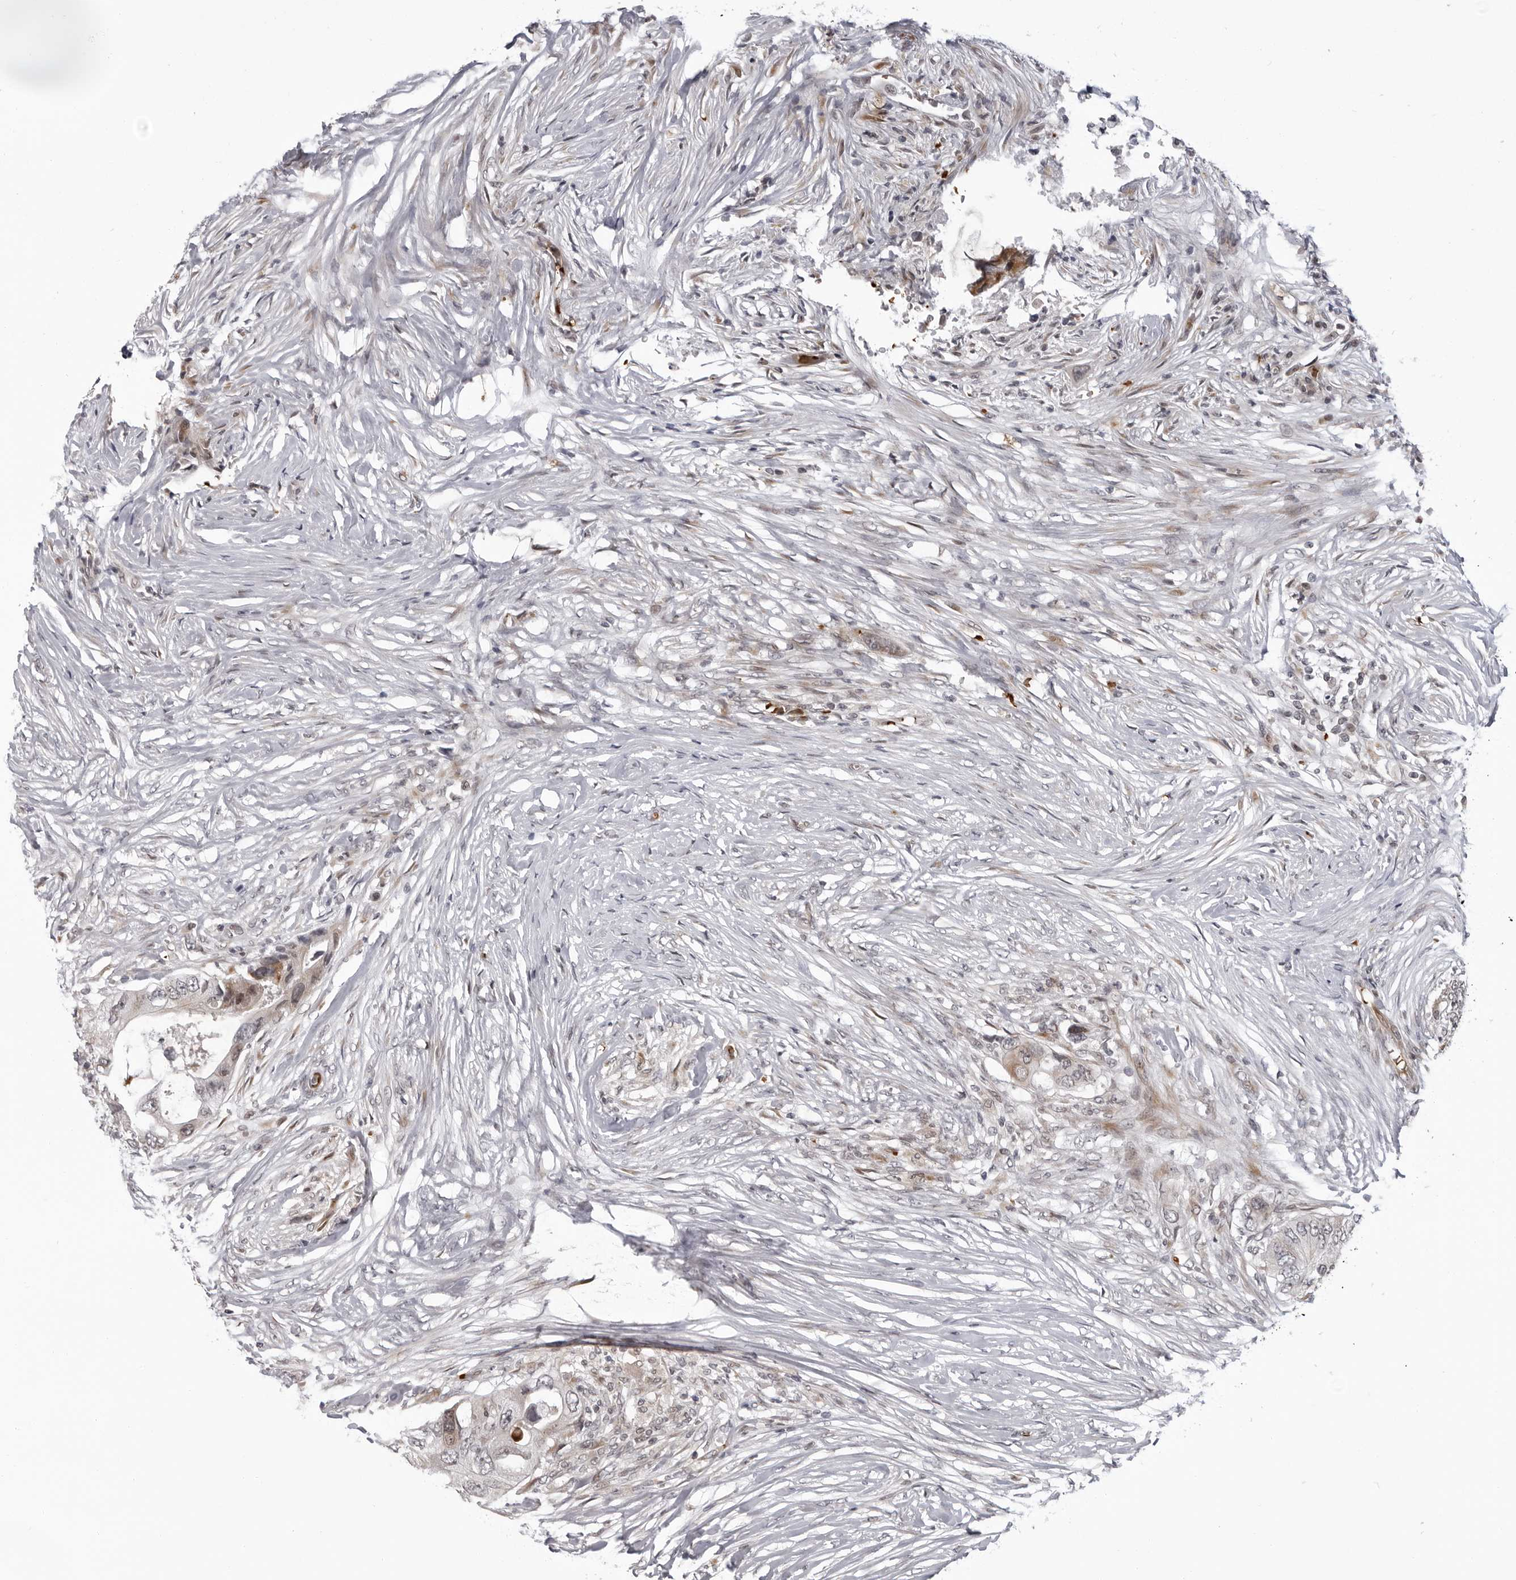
{"staining": {"intensity": "moderate", "quantity": "<25%", "location": "cytoplasmic/membranous"}, "tissue": "colorectal cancer", "cell_type": "Tumor cells", "image_type": "cancer", "snomed": [{"axis": "morphology", "description": "Adenocarcinoma, NOS"}, {"axis": "topography", "description": "Colon"}], "caption": "Immunohistochemistry of colorectal cancer (adenocarcinoma) exhibits low levels of moderate cytoplasmic/membranous staining in about <25% of tumor cells.", "gene": "THOP1", "patient": {"sex": "male", "age": 71}}